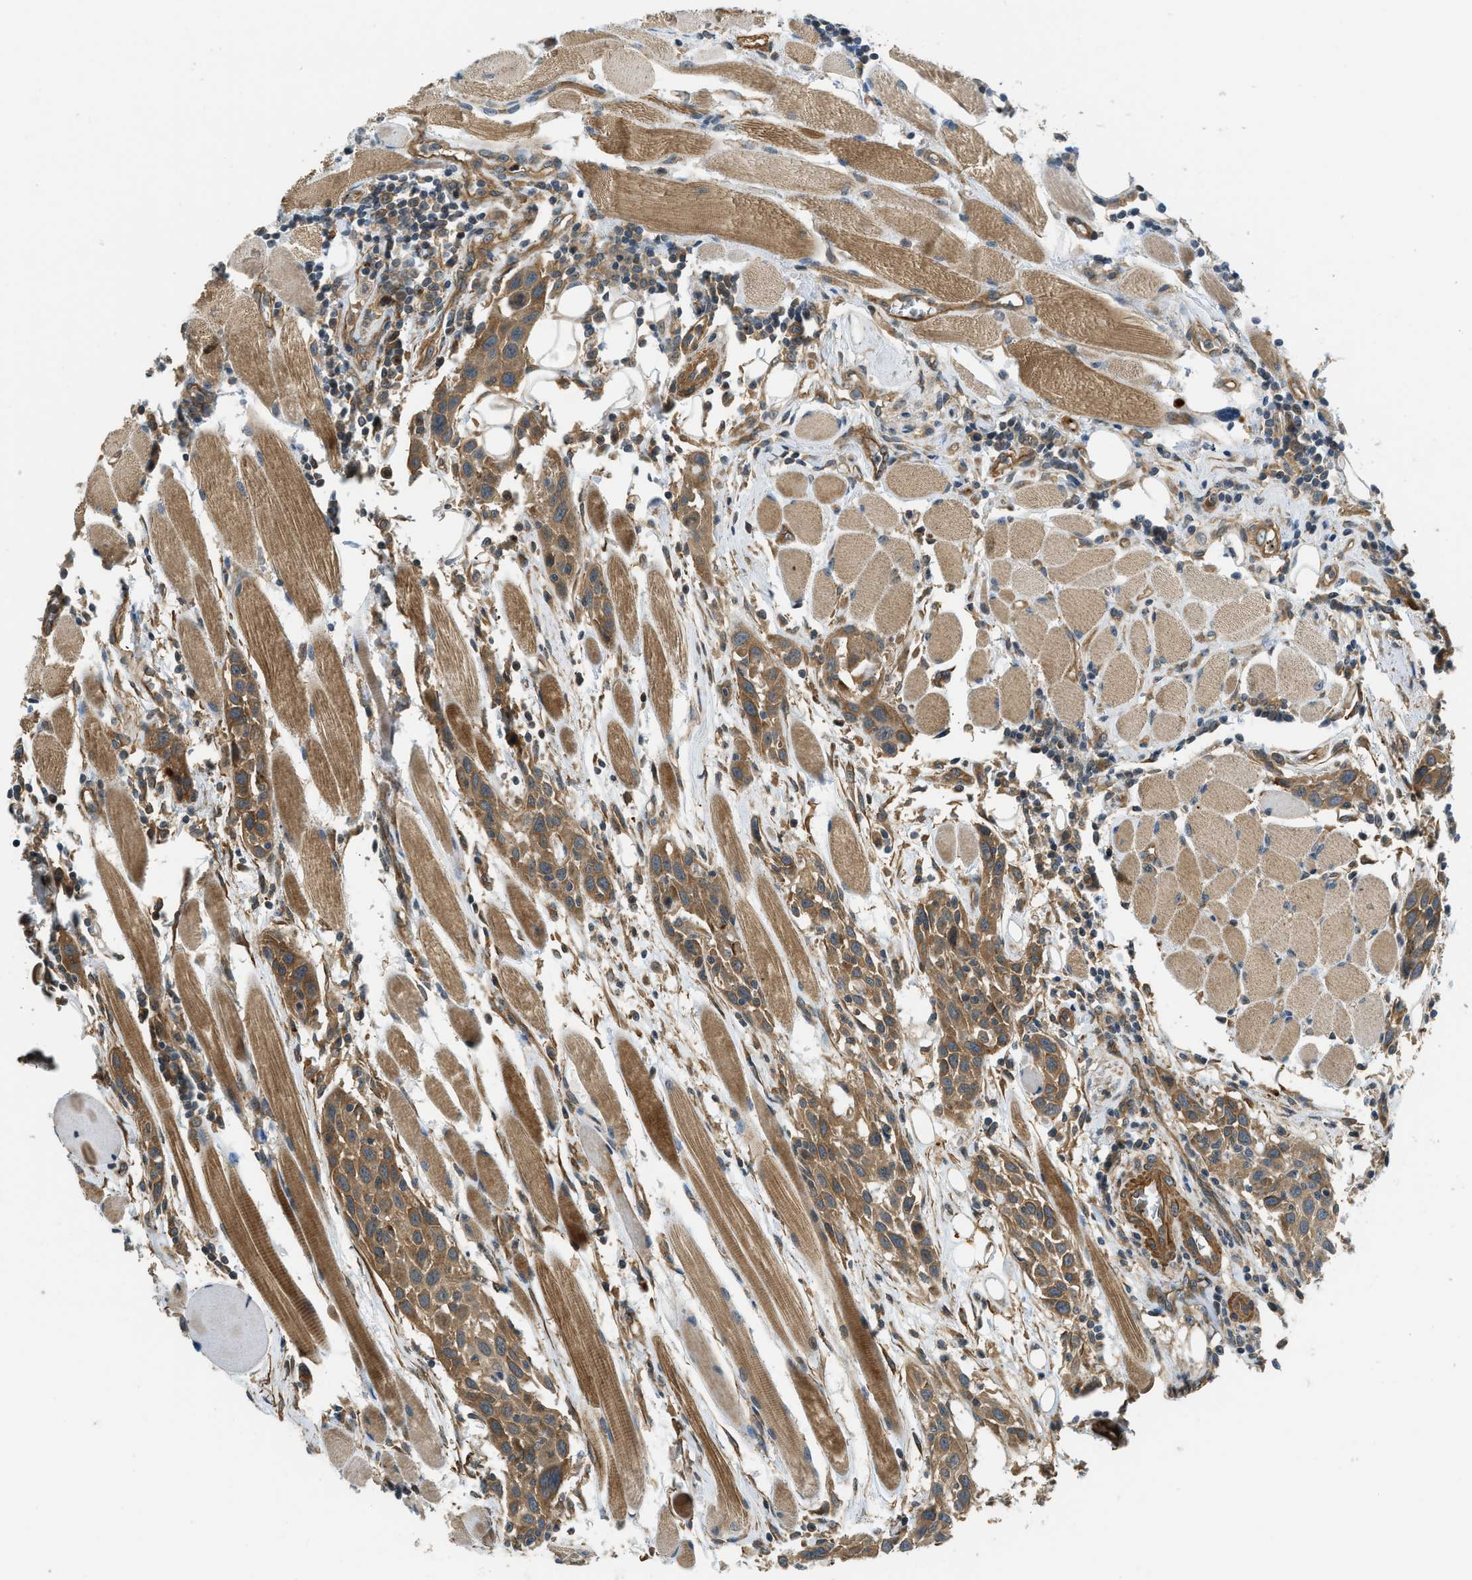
{"staining": {"intensity": "moderate", "quantity": ">75%", "location": "cytoplasmic/membranous"}, "tissue": "head and neck cancer", "cell_type": "Tumor cells", "image_type": "cancer", "snomed": [{"axis": "morphology", "description": "Squamous cell carcinoma, NOS"}, {"axis": "topography", "description": "Oral tissue"}, {"axis": "topography", "description": "Head-Neck"}], "caption": "IHC image of neoplastic tissue: head and neck squamous cell carcinoma stained using immunohistochemistry (IHC) displays medium levels of moderate protein expression localized specifically in the cytoplasmic/membranous of tumor cells, appearing as a cytoplasmic/membranous brown color.", "gene": "CGN", "patient": {"sex": "female", "age": 50}}